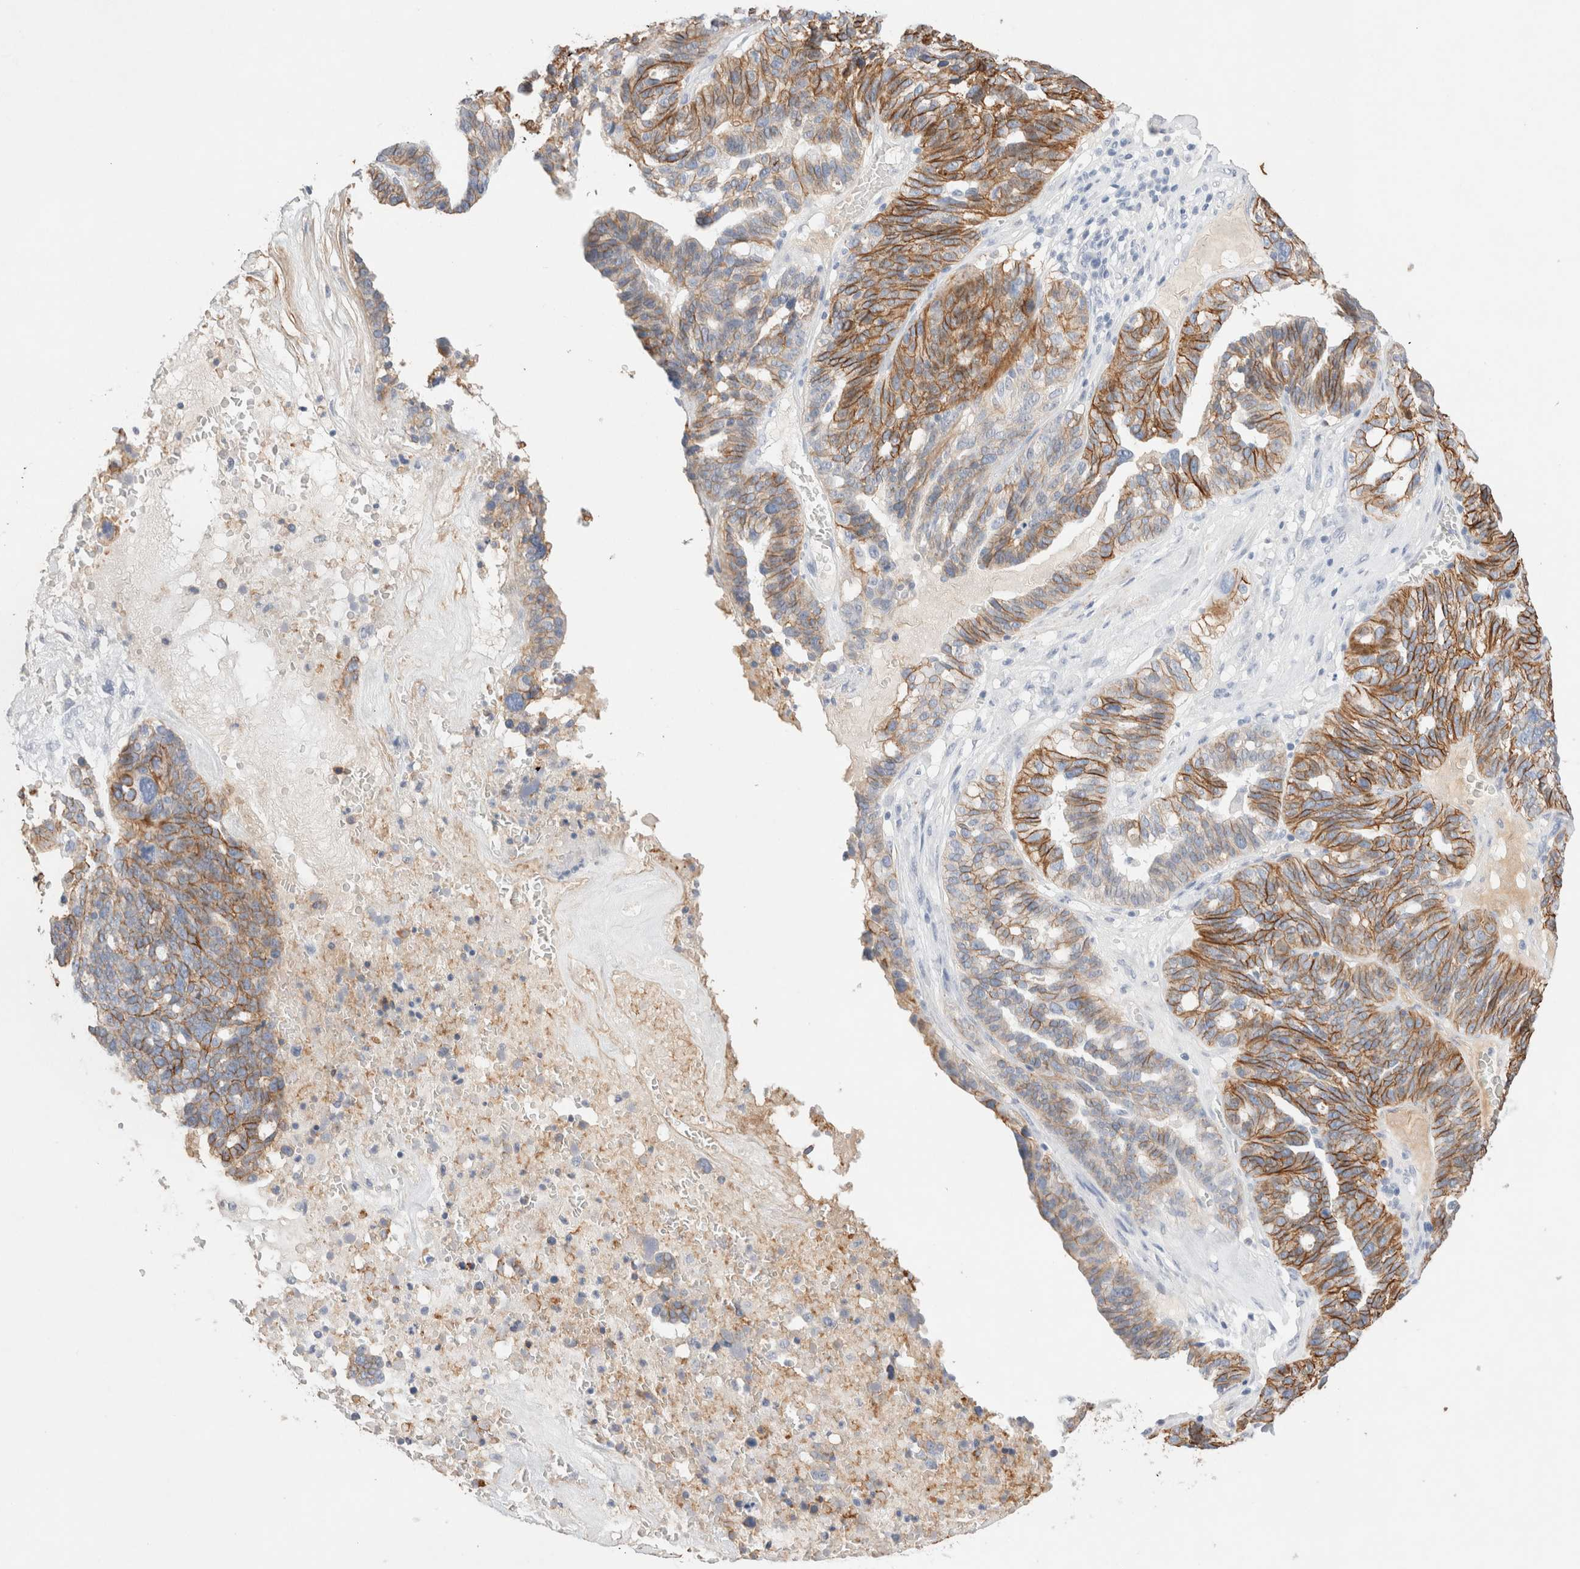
{"staining": {"intensity": "moderate", "quantity": "25%-75%", "location": "cytoplasmic/membranous"}, "tissue": "ovarian cancer", "cell_type": "Tumor cells", "image_type": "cancer", "snomed": [{"axis": "morphology", "description": "Cystadenocarcinoma, serous, NOS"}, {"axis": "topography", "description": "Ovary"}], "caption": "High-magnification brightfield microscopy of ovarian cancer (serous cystadenocarcinoma) stained with DAB (3,3'-diaminobenzidine) (brown) and counterstained with hematoxylin (blue). tumor cells exhibit moderate cytoplasmic/membranous positivity is present in approximately25%-75% of cells.", "gene": "EPCAM", "patient": {"sex": "female", "age": 59}}